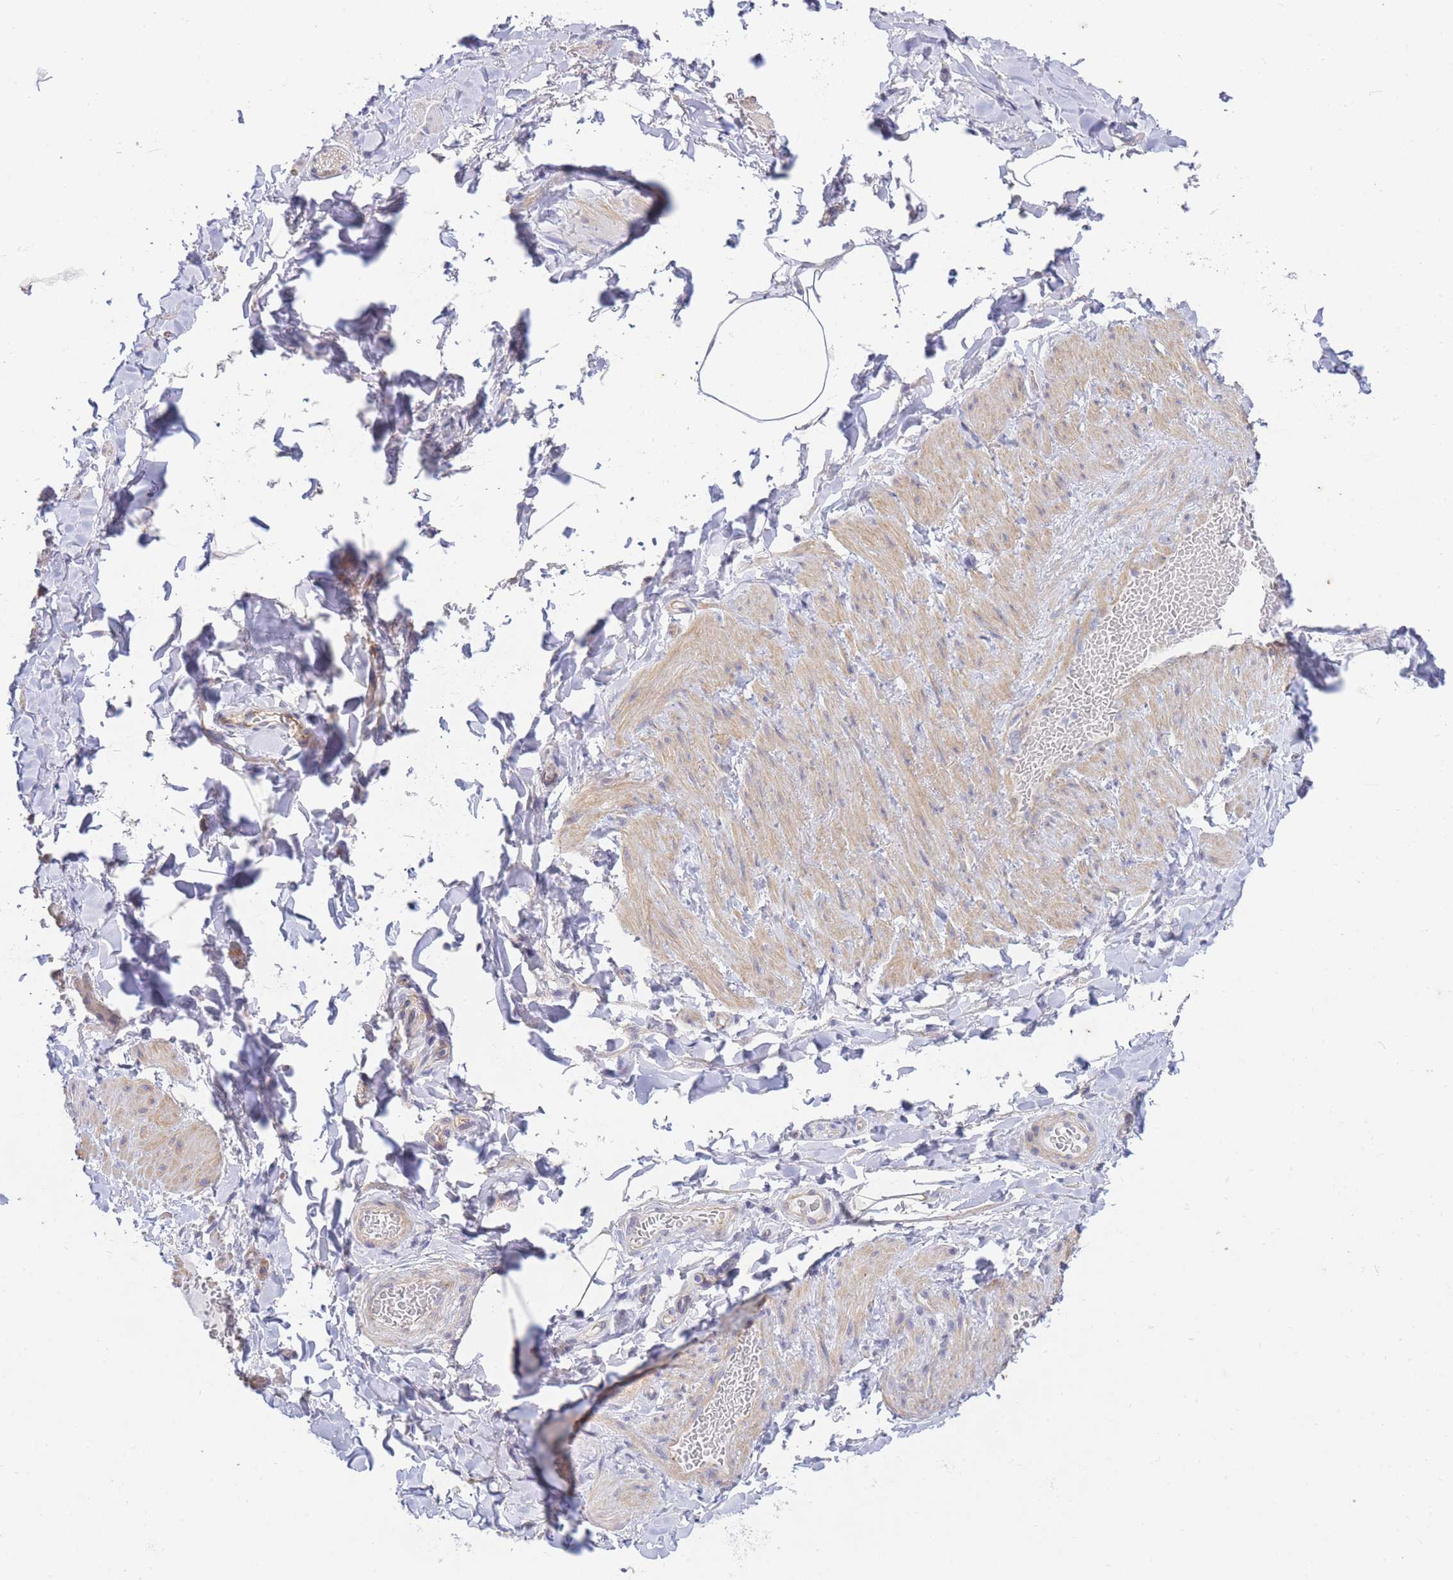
{"staining": {"intensity": "negative", "quantity": "none", "location": "none"}, "tissue": "adipose tissue", "cell_type": "Adipocytes", "image_type": "normal", "snomed": [{"axis": "morphology", "description": "Normal tissue, NOS"}, {"axis": "topography", "description": "Soft tissue"}, {"axis": "topography", "description": "Vascular tissue"}], "caption": "Adipocytes show no significant protein positivity in unremarkable adipose tissue.", "gene": "SUGT1", "patient": {"sex": "male", "age": 54}}